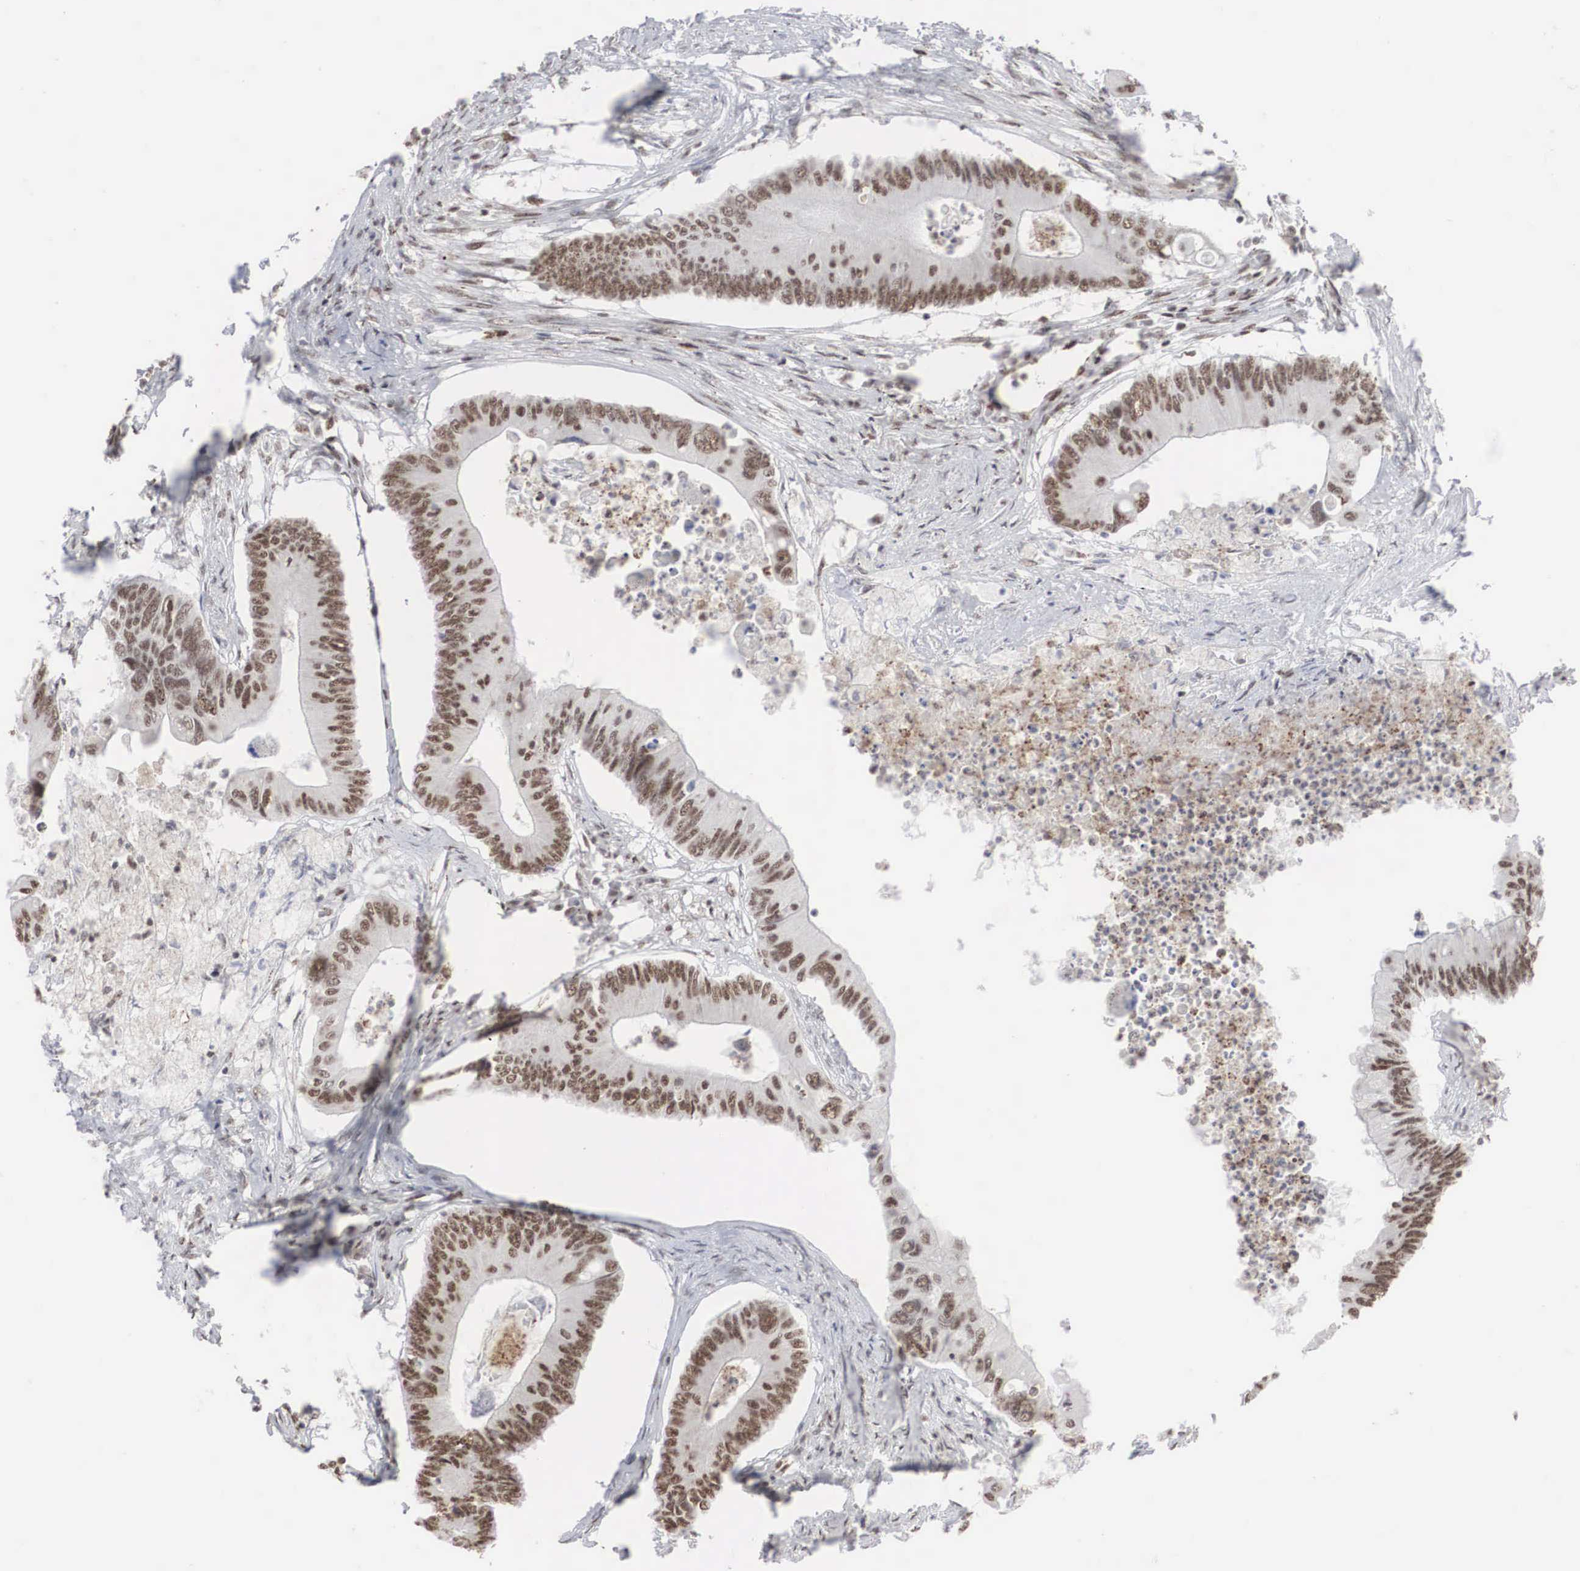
{"staining": {"intensity": "moderate", "quantity": ">75%", "location": "nuclear"}, "tissue": "colorectal cancer", "cell_type": "Tumor cells", "image_type": "cancer", "snomed": [{"axis": "morphology", "description": "Adenocarcinoma, NOS"}, {"axis": "topography", "description": "Colon"}], "caption": "A brown stain highlights moderate nuclear staining of a protein in human adenocarcinoma (colorectal) tumor cells.", "gene": "AUTS2", "patient": {"sex": "male", "age": 65}}